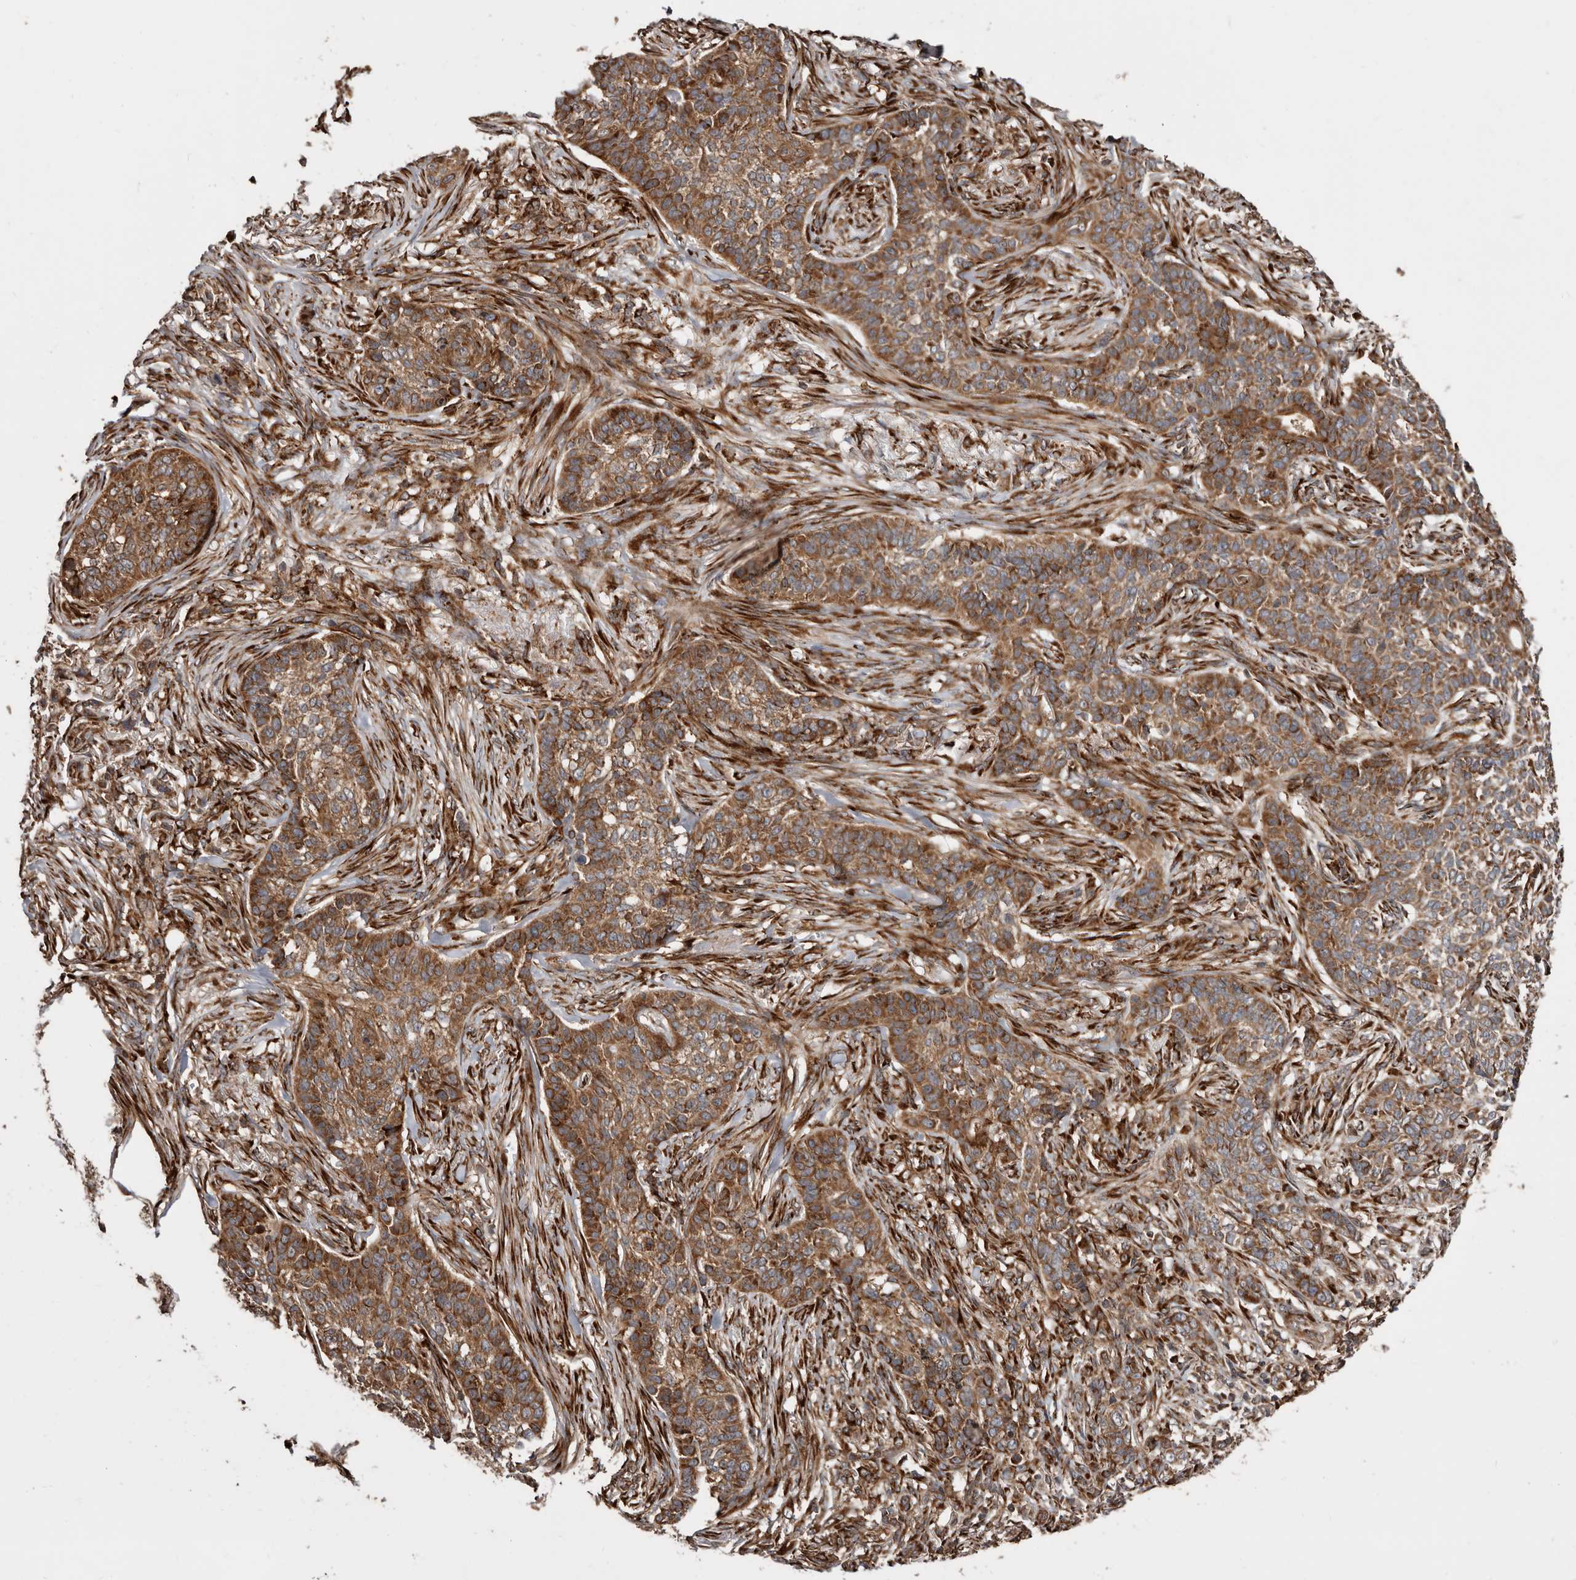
{"staining": {"intensity": "moderate", "quantity": ">75%", "location": "cytoplasmic/membranous"}, "tissue": "skin cancer", "cell_type": "Tumor cells", "image_type": "cancer", "snomed": [{"axis": "morphology", "description": "Basal cell carcinoma"}, {"axis": "topography", "description": "Skin"}], "caption": "This is an image of immunohistochemistry staining of basal cell carcinoma (skin), which shows moderate positivity in the cytoplasmic/membranous of tumor cells.", "gene": "FLAD1", "patient": {"sex": "male", "age": 85}}